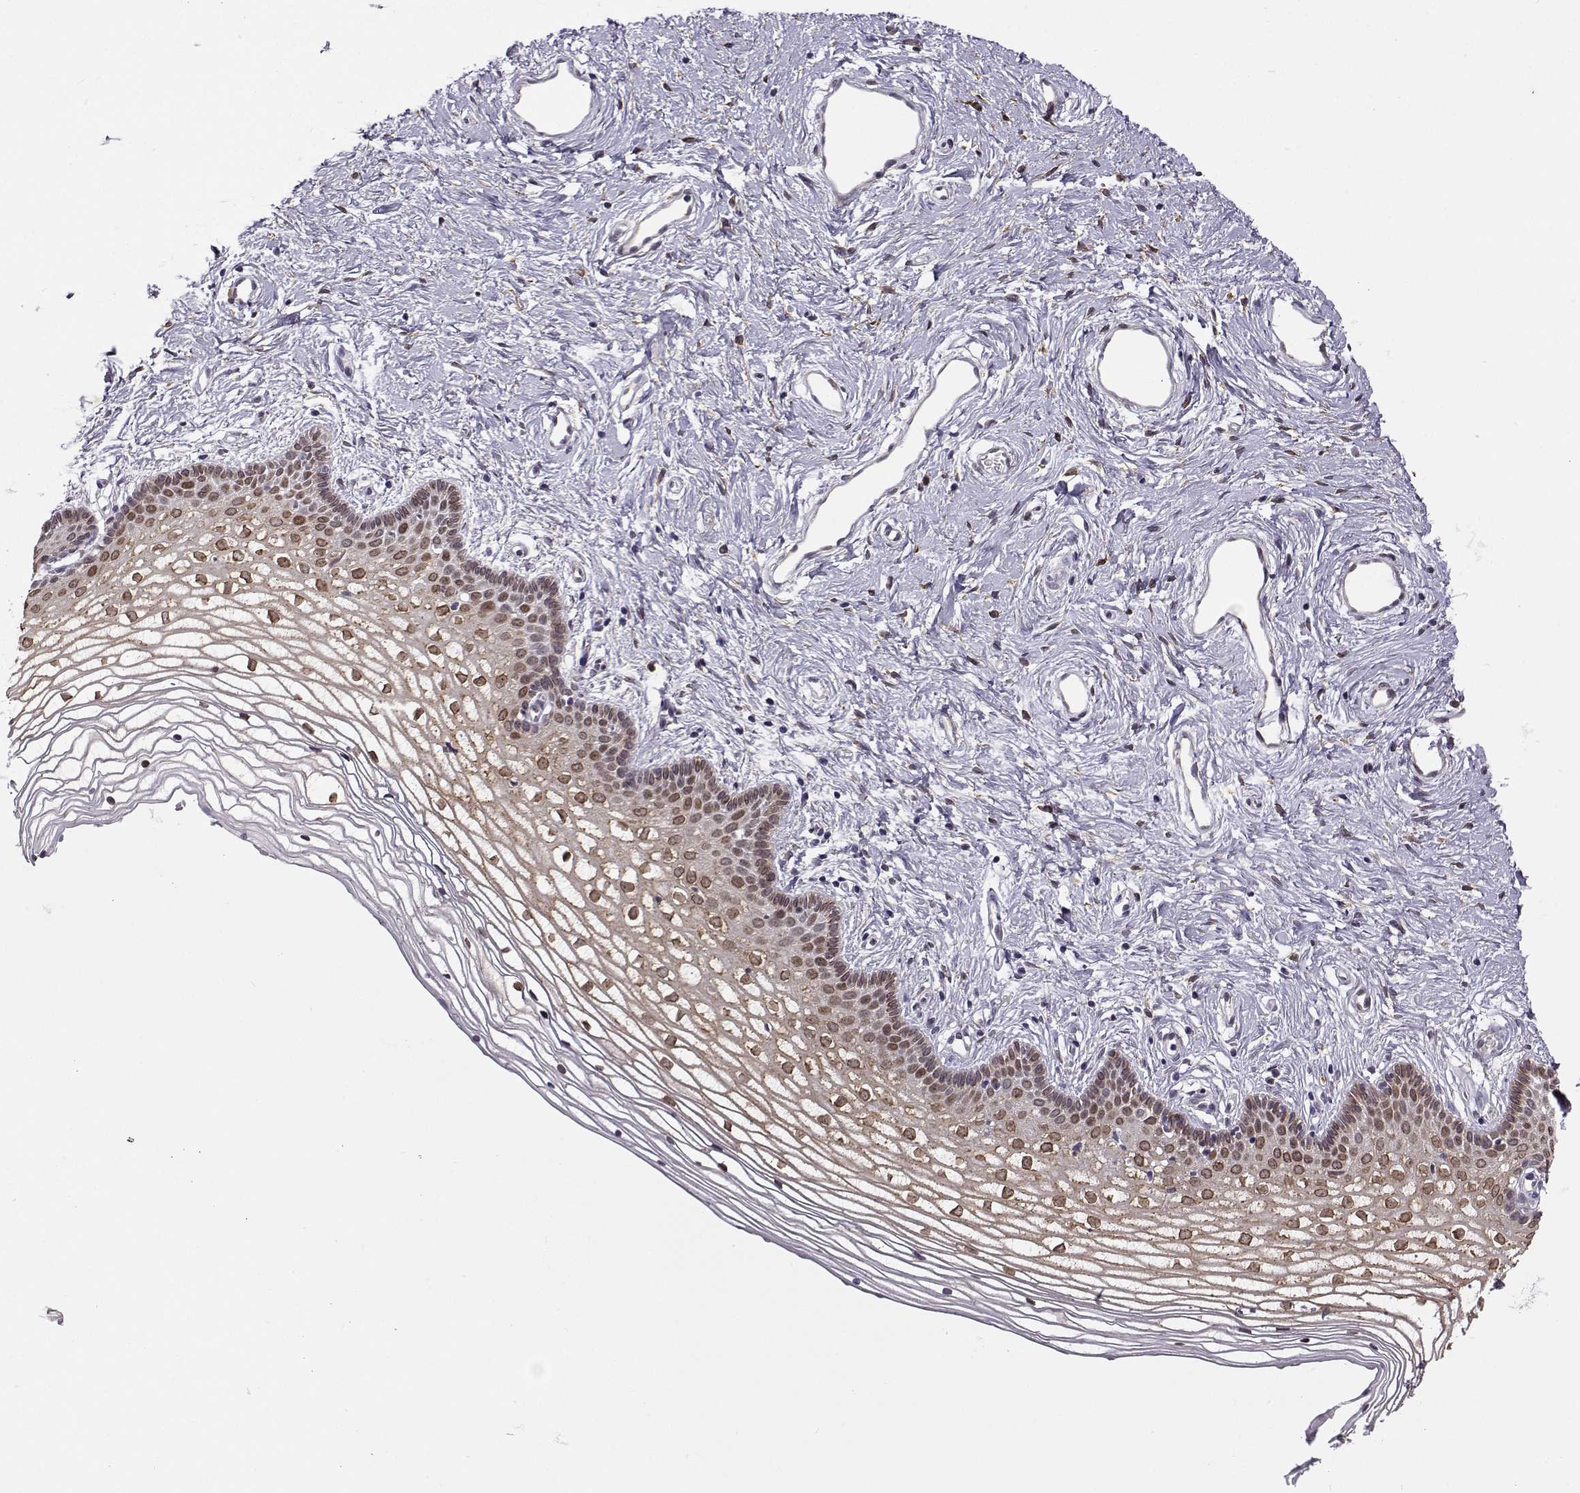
{"staining": {"intensity": "strong", "quantity": "25%-75%", "location": "cytoplasmic/membranous"}, "tissue": "vagina", "cell_type": "Squamous epithelial cells", "image_type": "normal", "snomed": [{"axis": "morphology", "description": "Normal tissue, NOS"}, {"axis": "topography", "description": "Vagina"}], "caption": "This micrograph displays benign vagina stained with immunohistochemistry to label a protein in brown. The cytoplasmic/membranous of squamous epithelial cells show strong positivity for the protein. Nuclei are counter-stained blue.", "gene": "BACH1", "patient": {"sex": "female", "age": 36}}